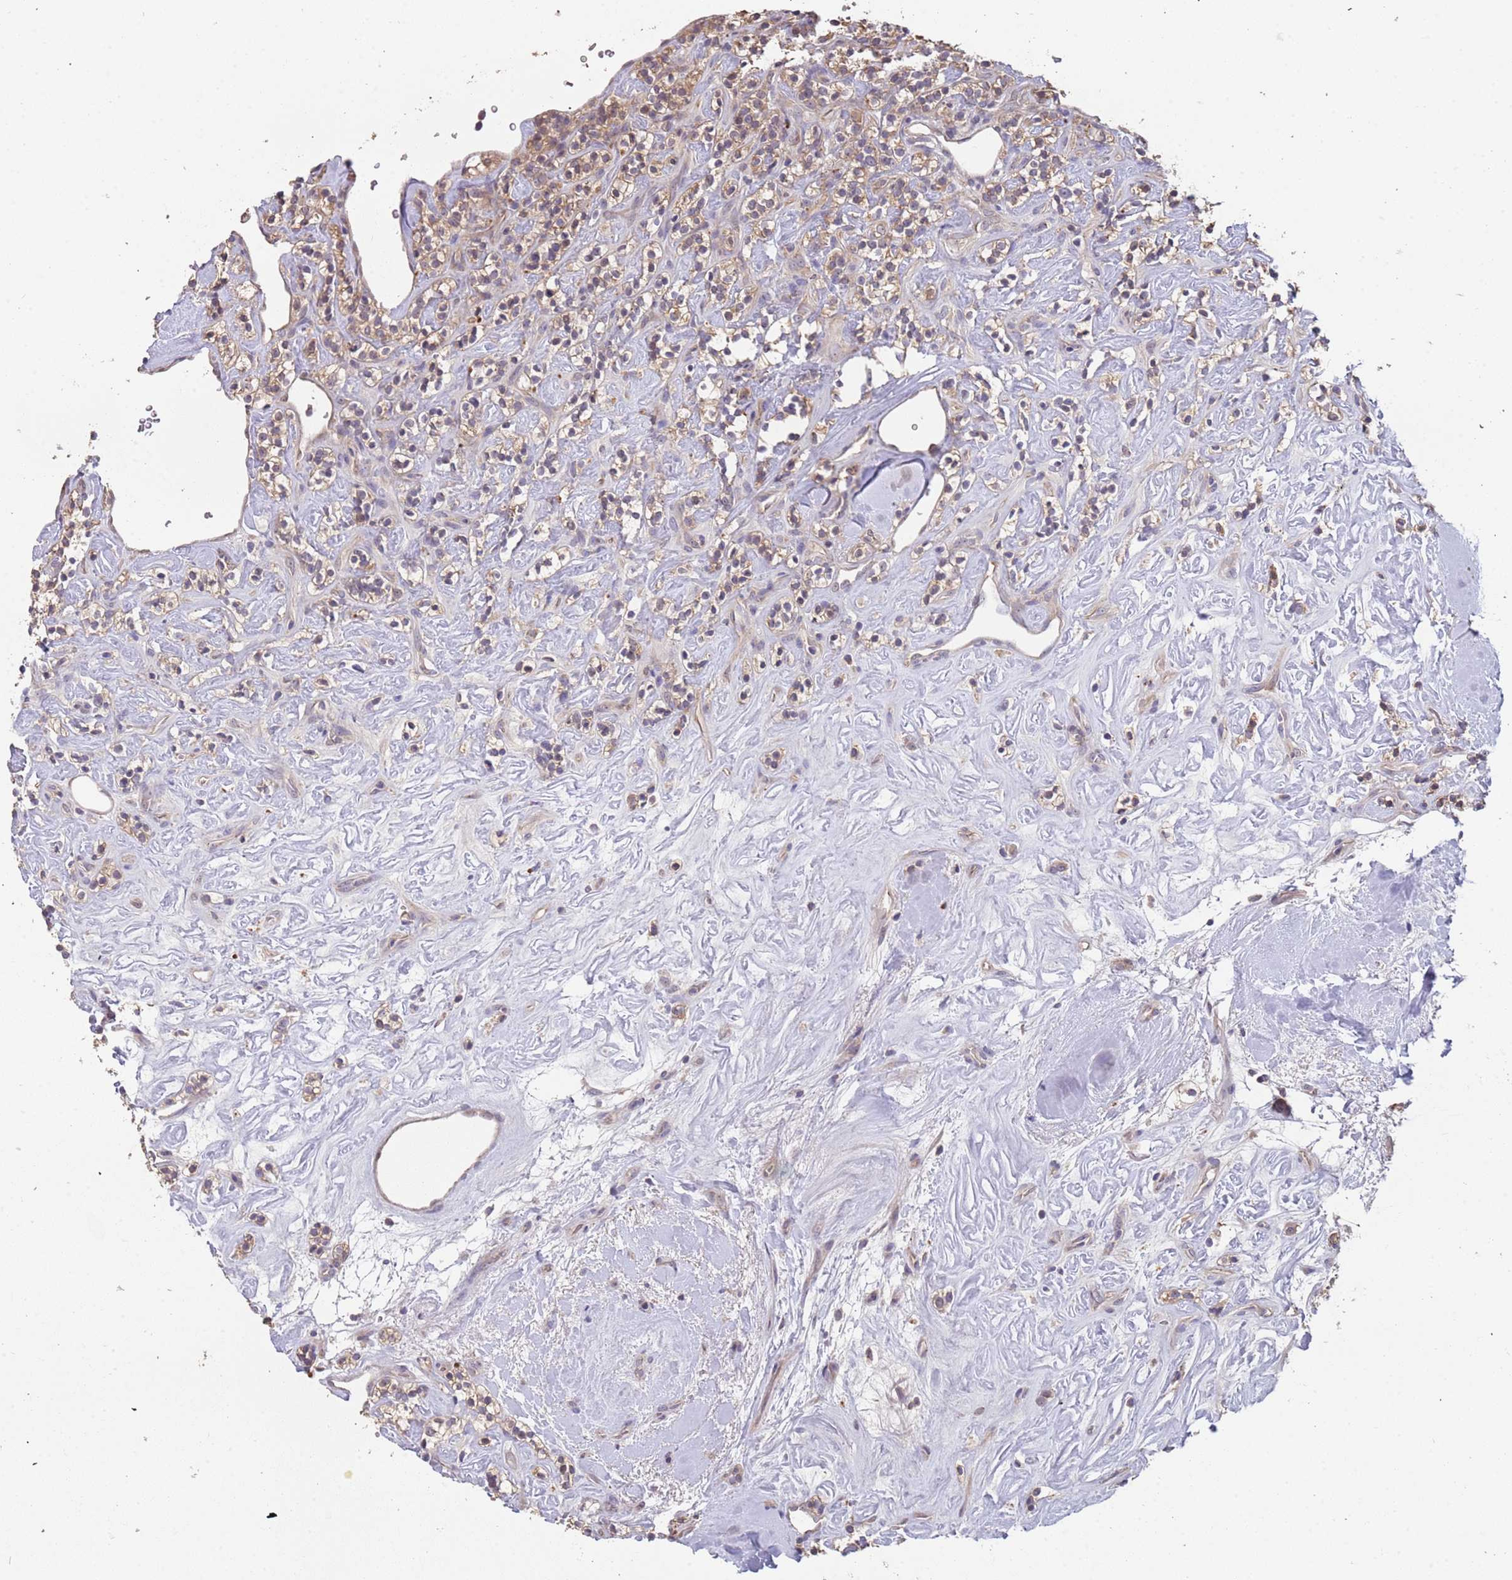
{"staining": {"intensity": "moderate", "quantity": "25%-75%", "location": "cytoplasmic/membranous"}, "tissue": "renal cancer", "cell_type": "Tumor cells", "image_type": "cancer", "snomed": [{"axis": "morphology", "description": "Adenocarcinoma, NOS"}, {"axis": "topography", "description": "Kidney"}], "caption": "Moderate cytoplasmic/membranous staining for a protein is present in approximately 25%-75% of tumor cells of renal cancer (adenocarcinoma) using IHC.", "gene": "TMEM64", "patient": {"sex": "male", "age": 77}}